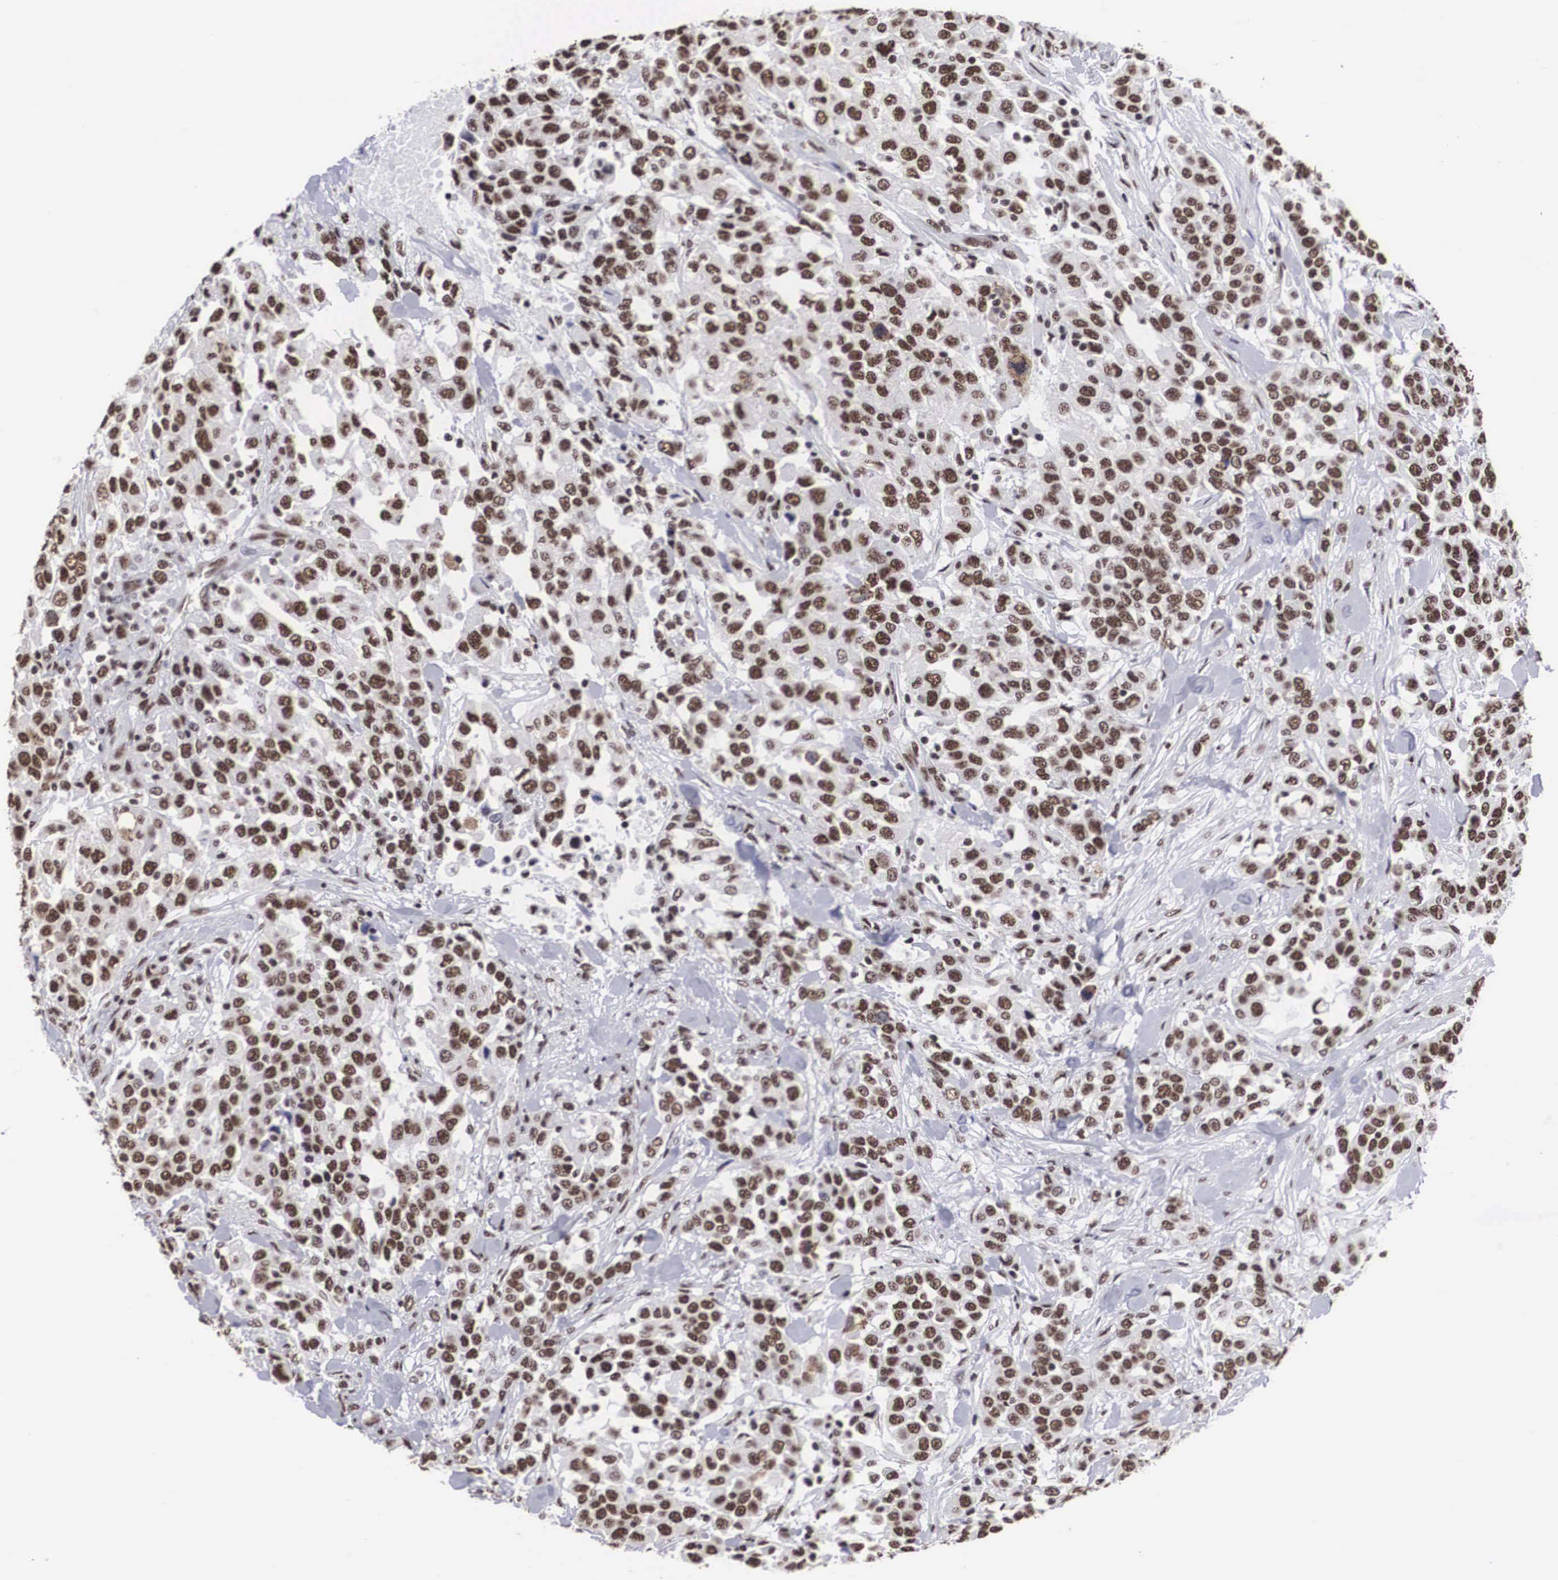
{"staining": {"intensity": "moderate", "quantity": ">75%", "location": "nuclear"}, "tissue": "urothelial cancer", "cell_type": "Tumor cells", "image_type": "cancer", "snomed": [{"axis": "morphology", "description": "Urothelial carcinoma, High grade"}, {"axis": "topography", "description": "Urinary bladder"}], "caption": "Protein staining of urothelial cancer tissue reveals moderate nuclear staining in about >75% of tumor cells. (IHC, brightfield microscopy, high magnification).", "gene": "ACIN1", "patient": {"sex": "female", "age": 80}}